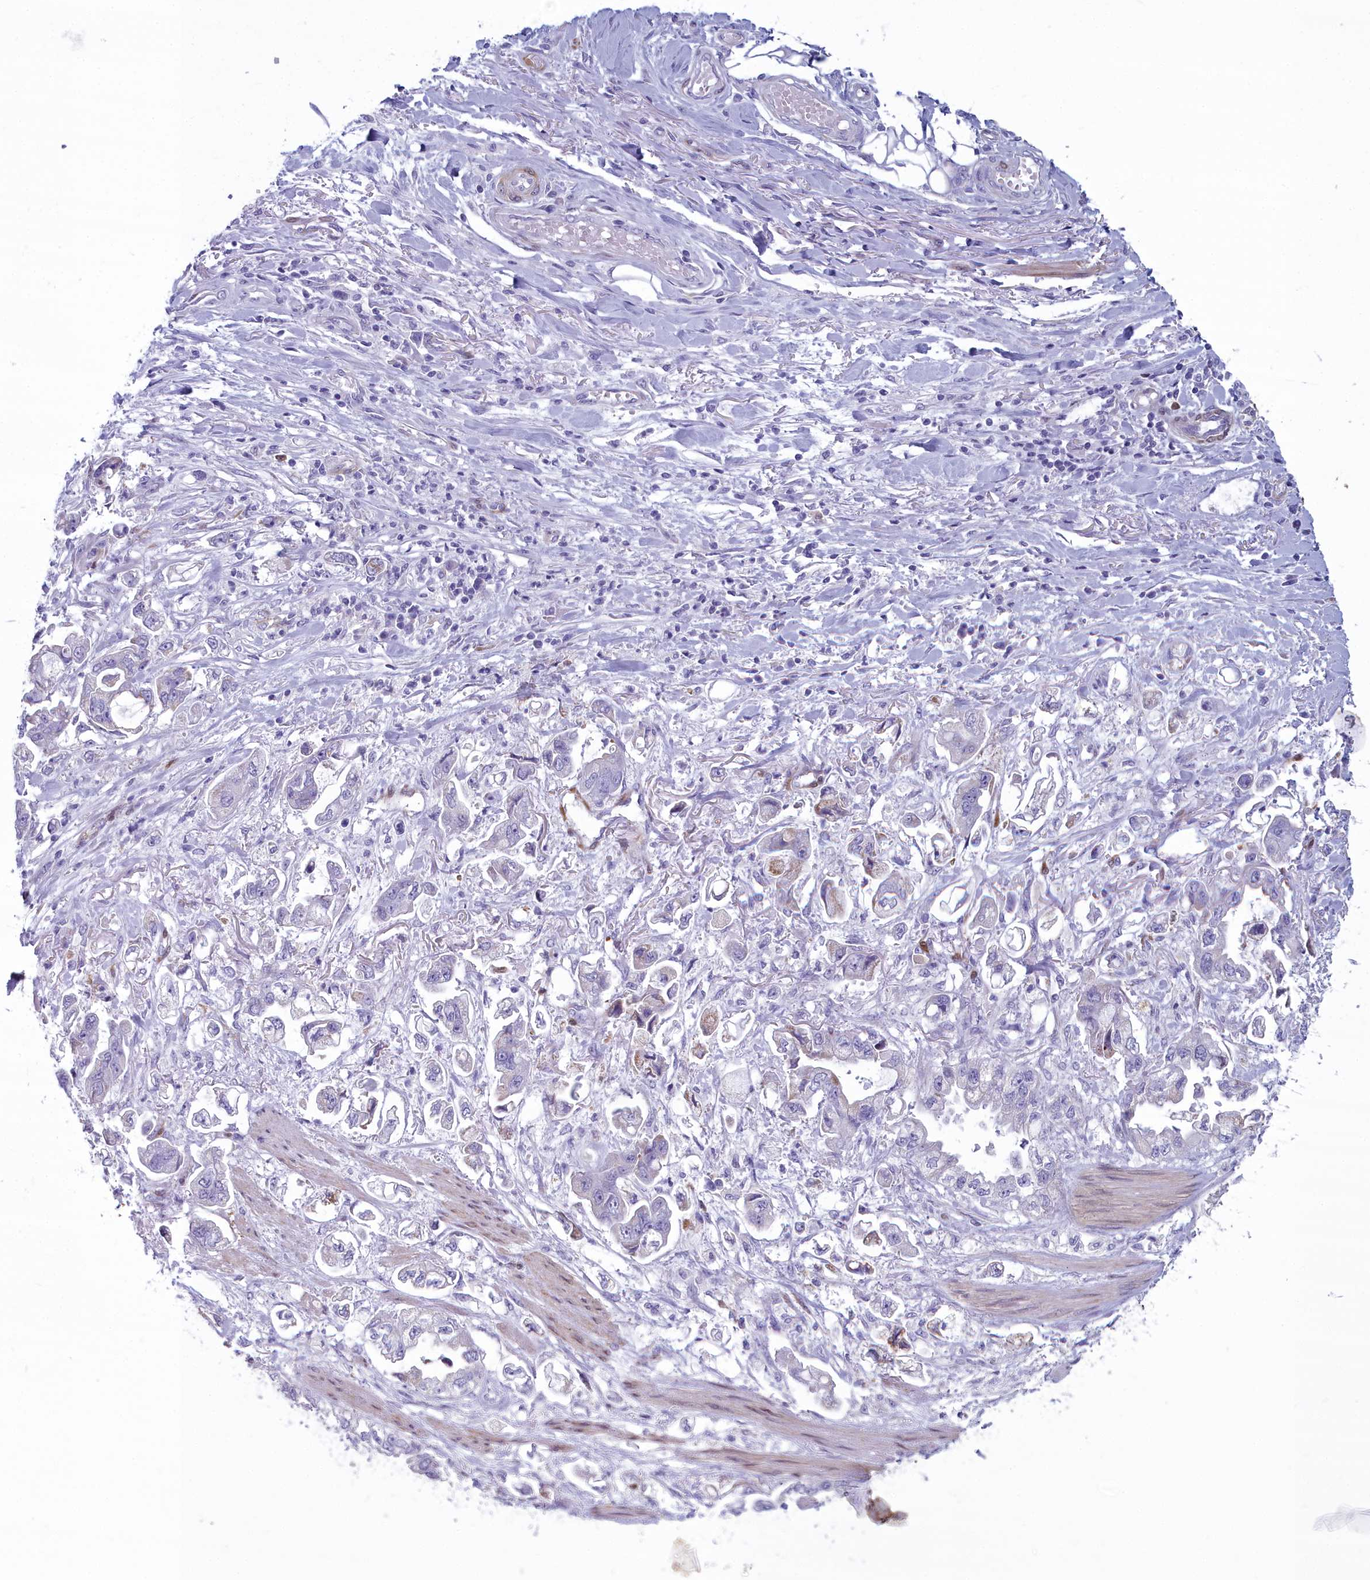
{"staining": {"intensity": "negative", "quantity": "none", "location": "none"}, "tissue": "stomach cancer", "cell_type": "Tumor cells", "image_type": "cancer", "snomed": [{"axis": "morphology", "description": "Adenocarcinoma, NOS"}, {"axis": "topography", "description": "Stomach"}], "caption": "Tumor cells are negative for brown protein staining in stomach cancer.", "gene": "PPP1R14A", "patient": {"sex": "male", "age": 62}}